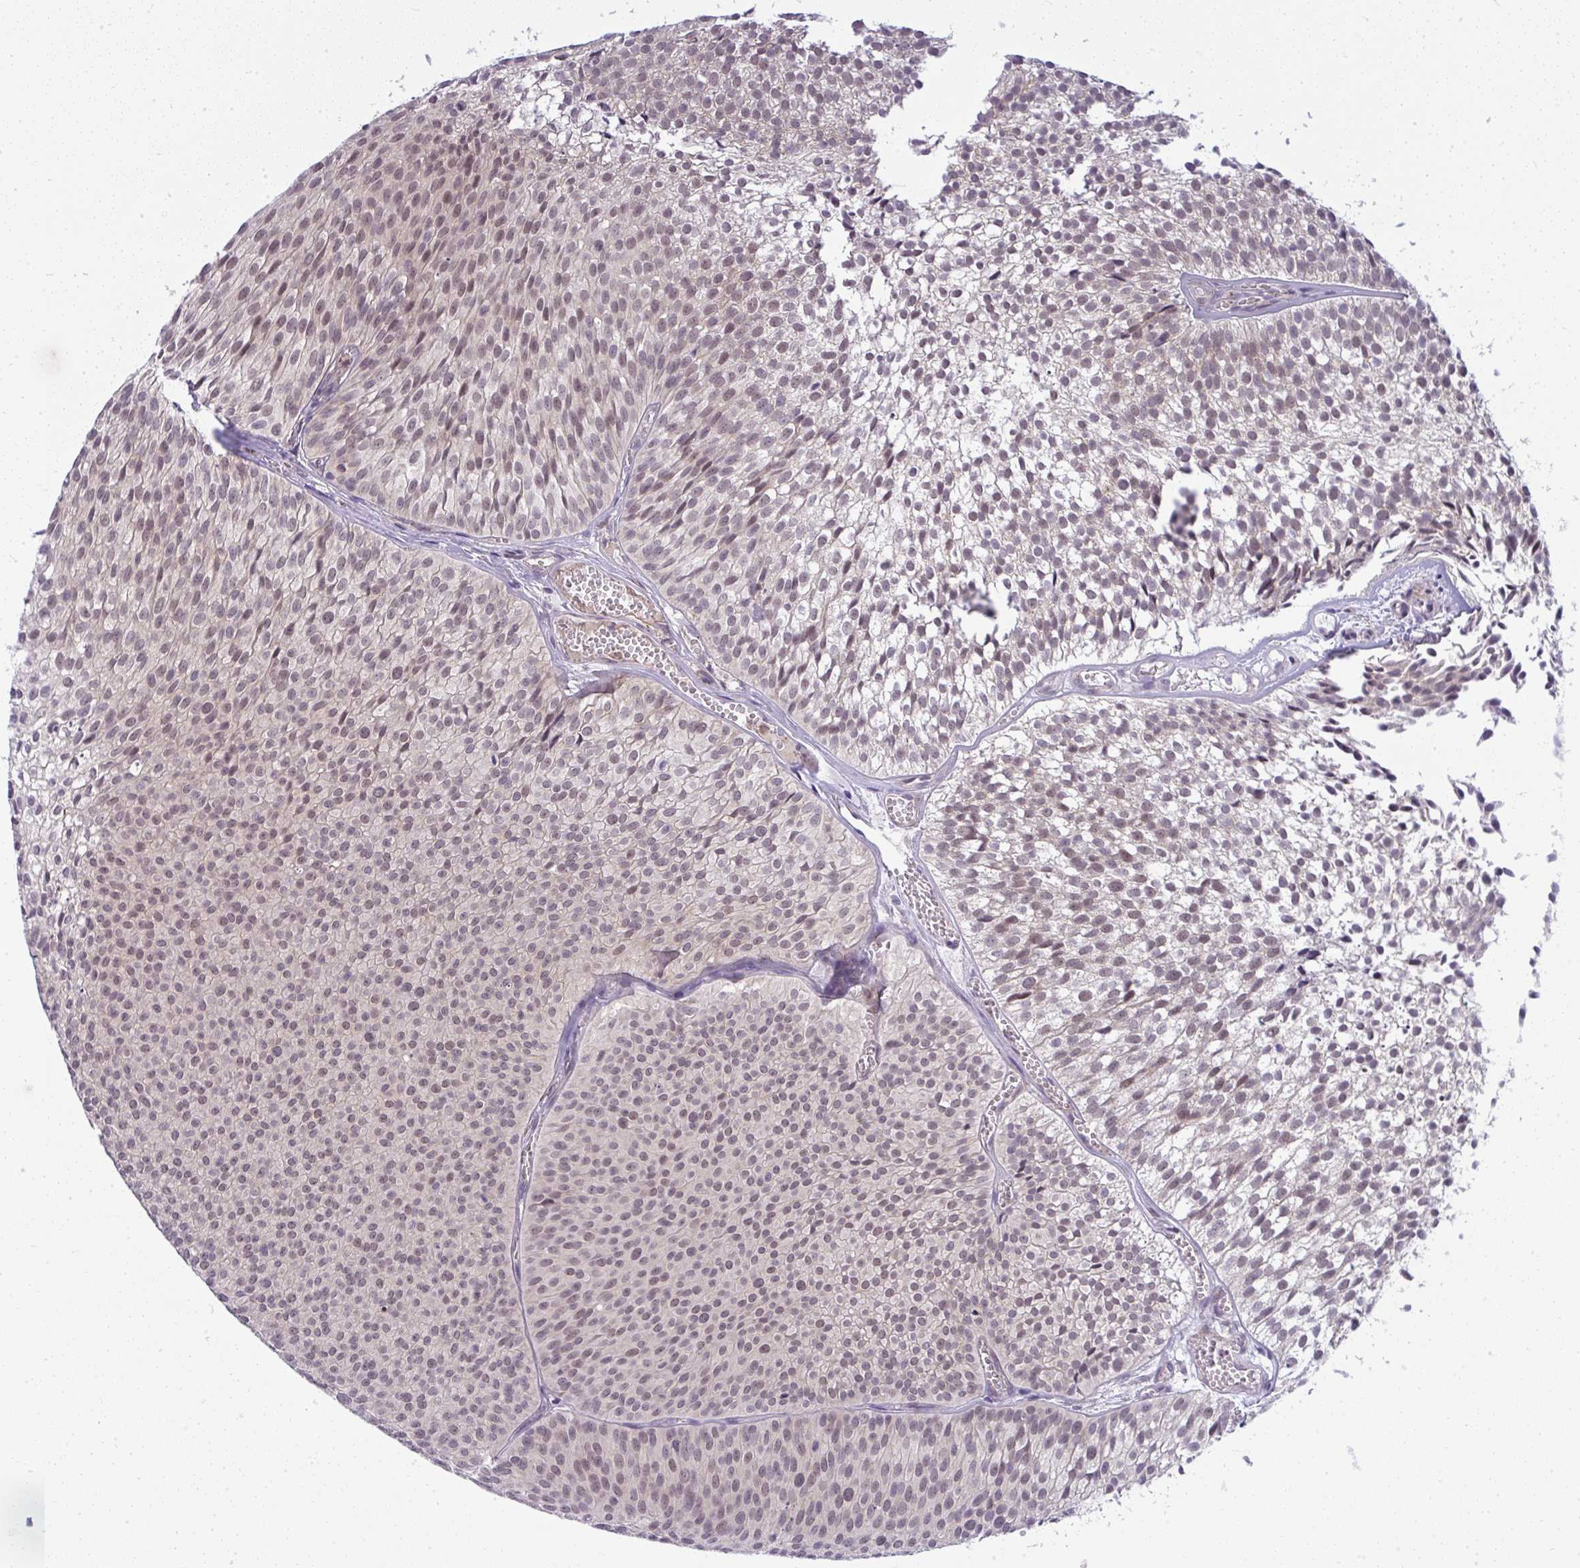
{"staining": {"intensity": "weak", "quantity": ">75%", "location": "nuclear"}, "tissue": "urothelial cancer", "cell_type": "Tumor cells", "image_type": "cancer", "snomed": [{"axis": "morphology", "description": "Urothelial carcinoma, Low grade"}, {"axis": "topography", "description": "Urinary bladder"}], "caption": "Immunohistochemical staining of urothelial carcinoma (low-grade) shows low levels of weak nuclear protein staining in approximately >75% of tumor cells. The protein is stained brown, and the nuclei are stained in blue (DAB IHC with brightfield microscopy, high magnification).", "gene": "DZIP1", "patient": {"sex": "male", "age": 91}}